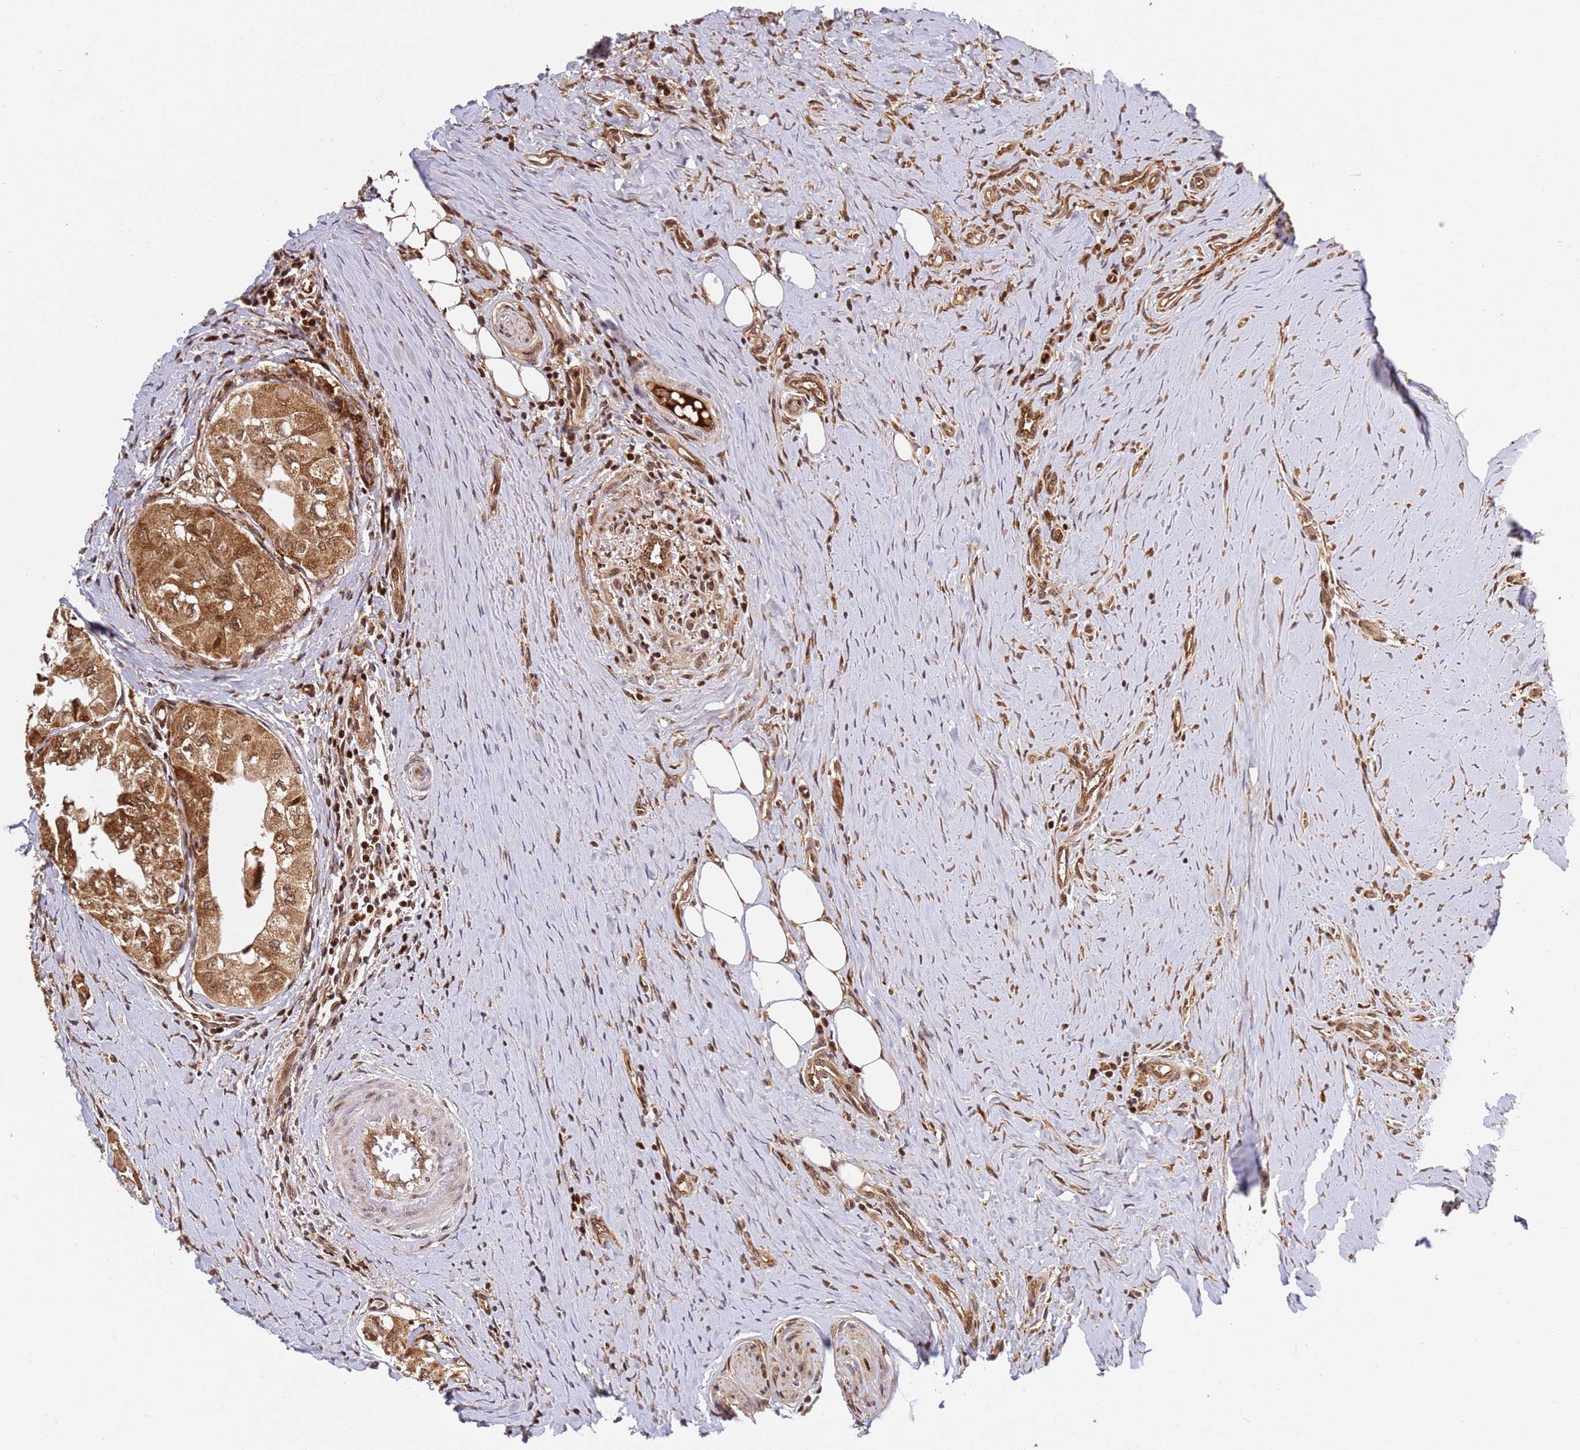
{"staining": {"intensity": "strong", "quantity": ">75%", "location": "cytoplasmic/membranous,nuclear"}, "tissue": "thyroid cancer", "cell_type": "Tumor cells", "image_type": "cancer", "snomed": [{"axis": "morphology", "description": "Papillary adenocarcinoma, NOS"}, {"axis": "topography", "description": "Thyroid gland"}], "caption": "Immunohistochemical staining of thyroid cancer reveals high levels of strong cytoplasmic/membranous and nuclear protein positivity in approximately >75% of tumor cells.", "gene": "SMOX", "patient": {"sex": "female", "age": 59}}